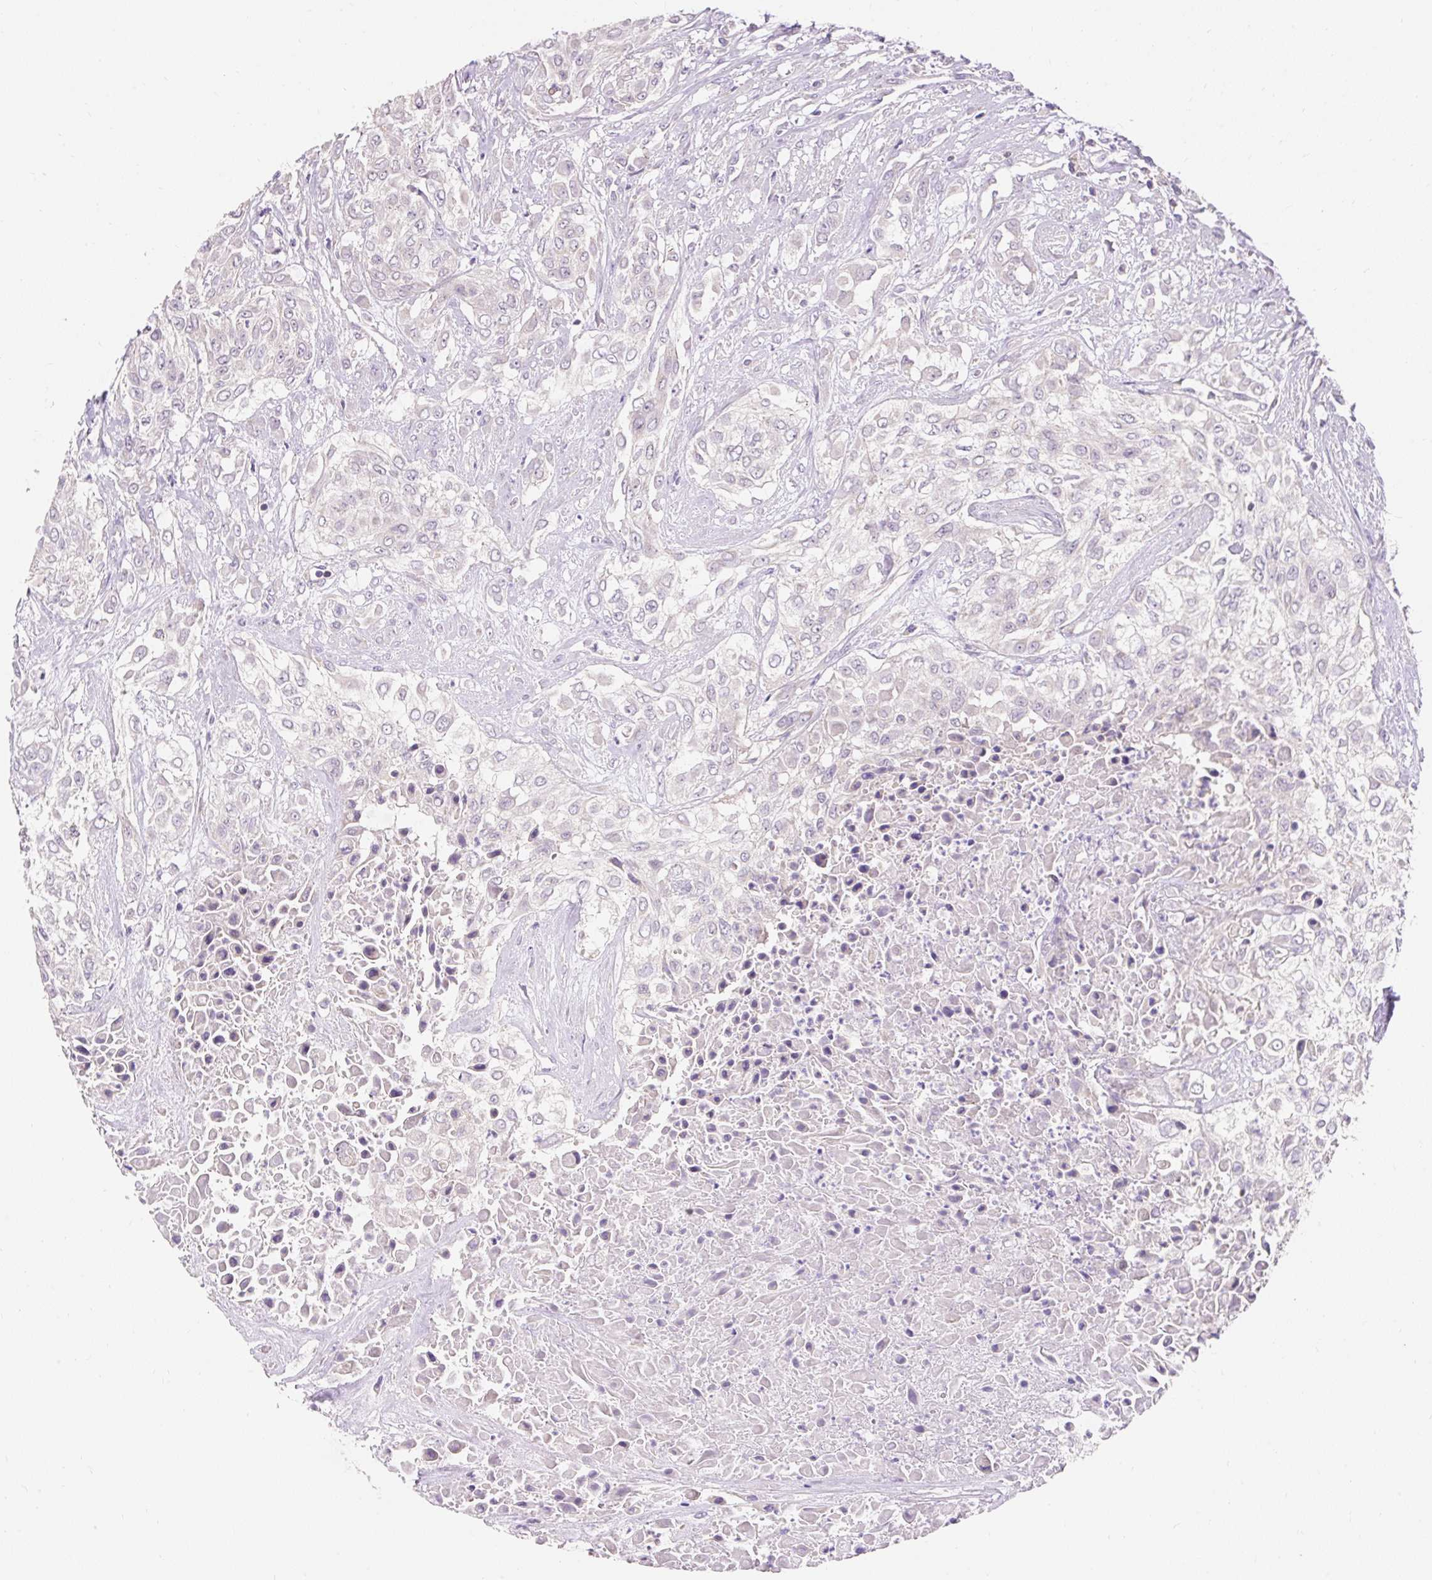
{"staining": {"intensity": "negative", "quantity": "none", "location": "none"}, "tissue": "urothelial cancer", "cell_type": "Tumor cells", "image_type": "cancer", "snomed": [{"axis": "morphology", "description": "Urothelial carcinoma, High grade"}, {"axis": "topography", "description": "Urinary bladder"}], "caption": "This is an IHC histopathology image of high-grade urothelial carcinoma. There is no staining in tumor cells.", "gene": "PMAIP1", "patient": {"sex": "male", "age": 57}}